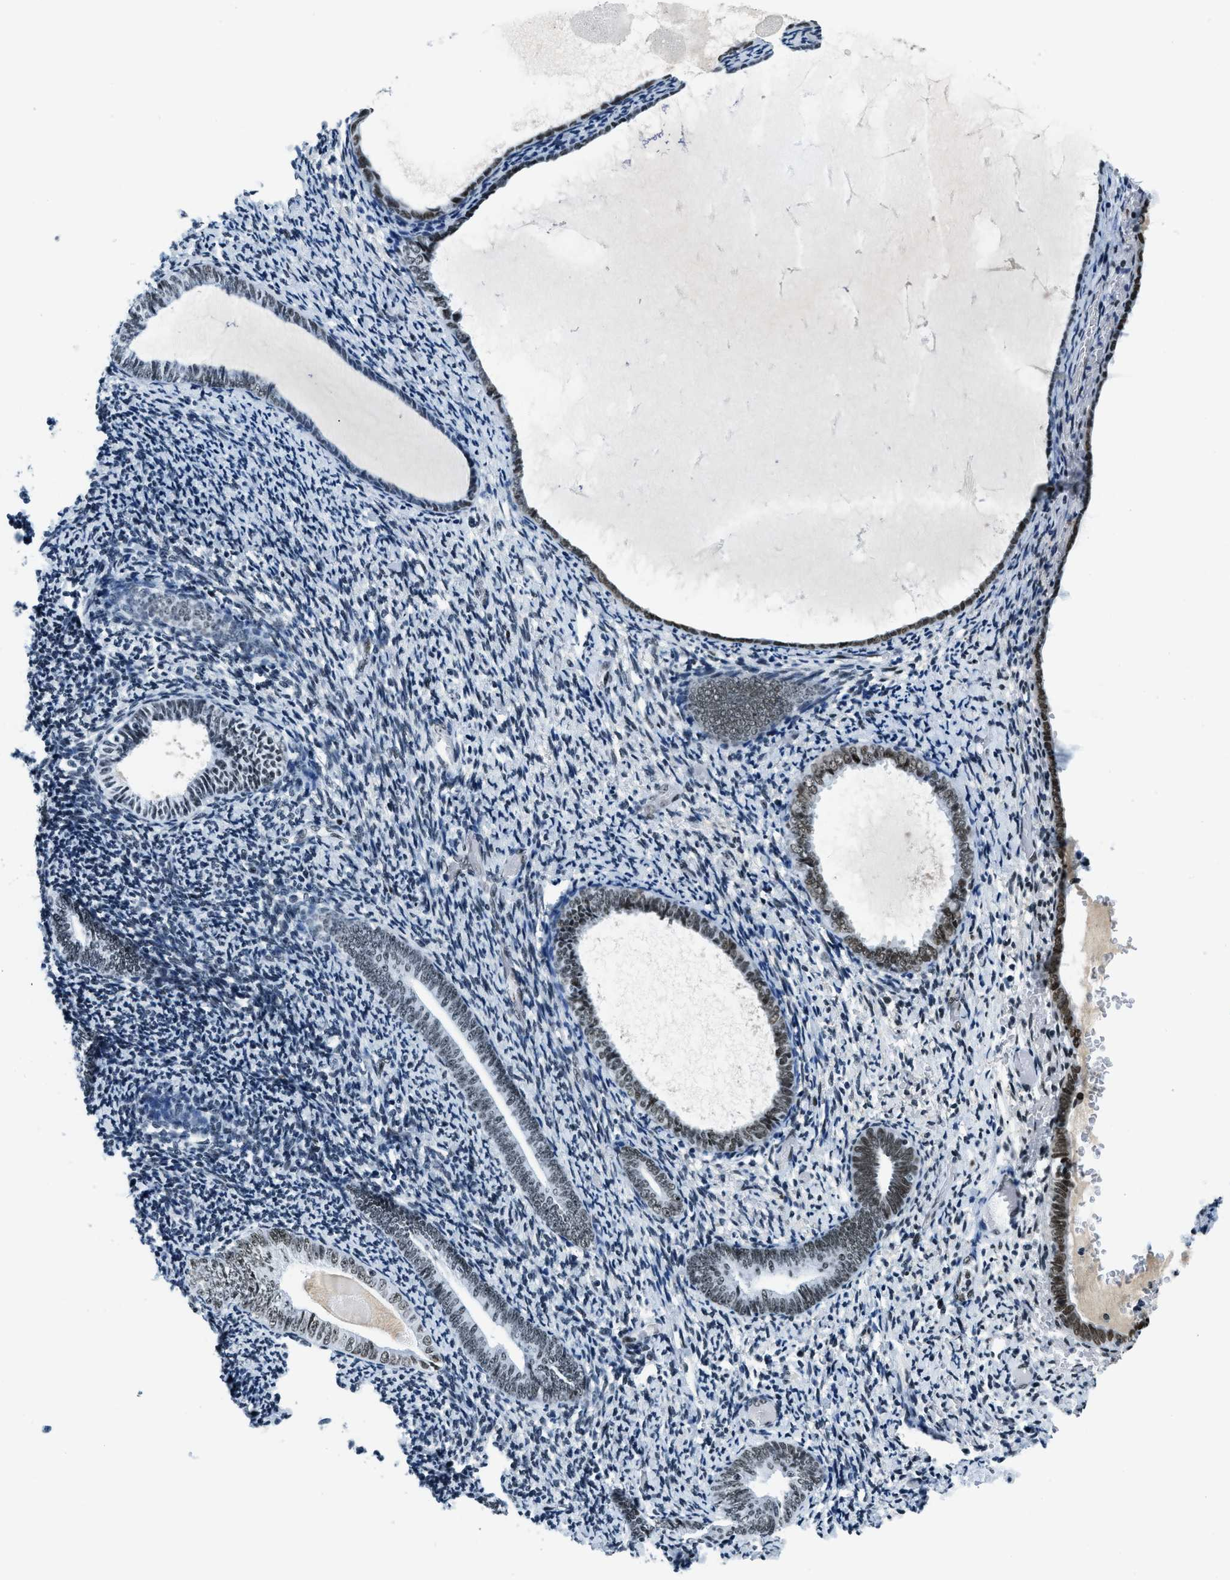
{"staining": {"intensity": "moderate", "quantity": "<25%", "location": "nuclear"}, "tissue": "endometrium", "cell_type": "Cells in endometrial stroma", "image_type": "normal", "snomed": [{"axis": "morphology", "description": "Normal tissue, NOS"}, {"axis": "topography", "description": "Endometrium"}], "caption": "Immunohistochemical staining of normal endometrium demonstrates <25% levels of moderate nuclear protein expression in about <25% of cells in endometrial stroma.", "gene": "TOP1", "patient": {"sex": "female", "age": 66}}